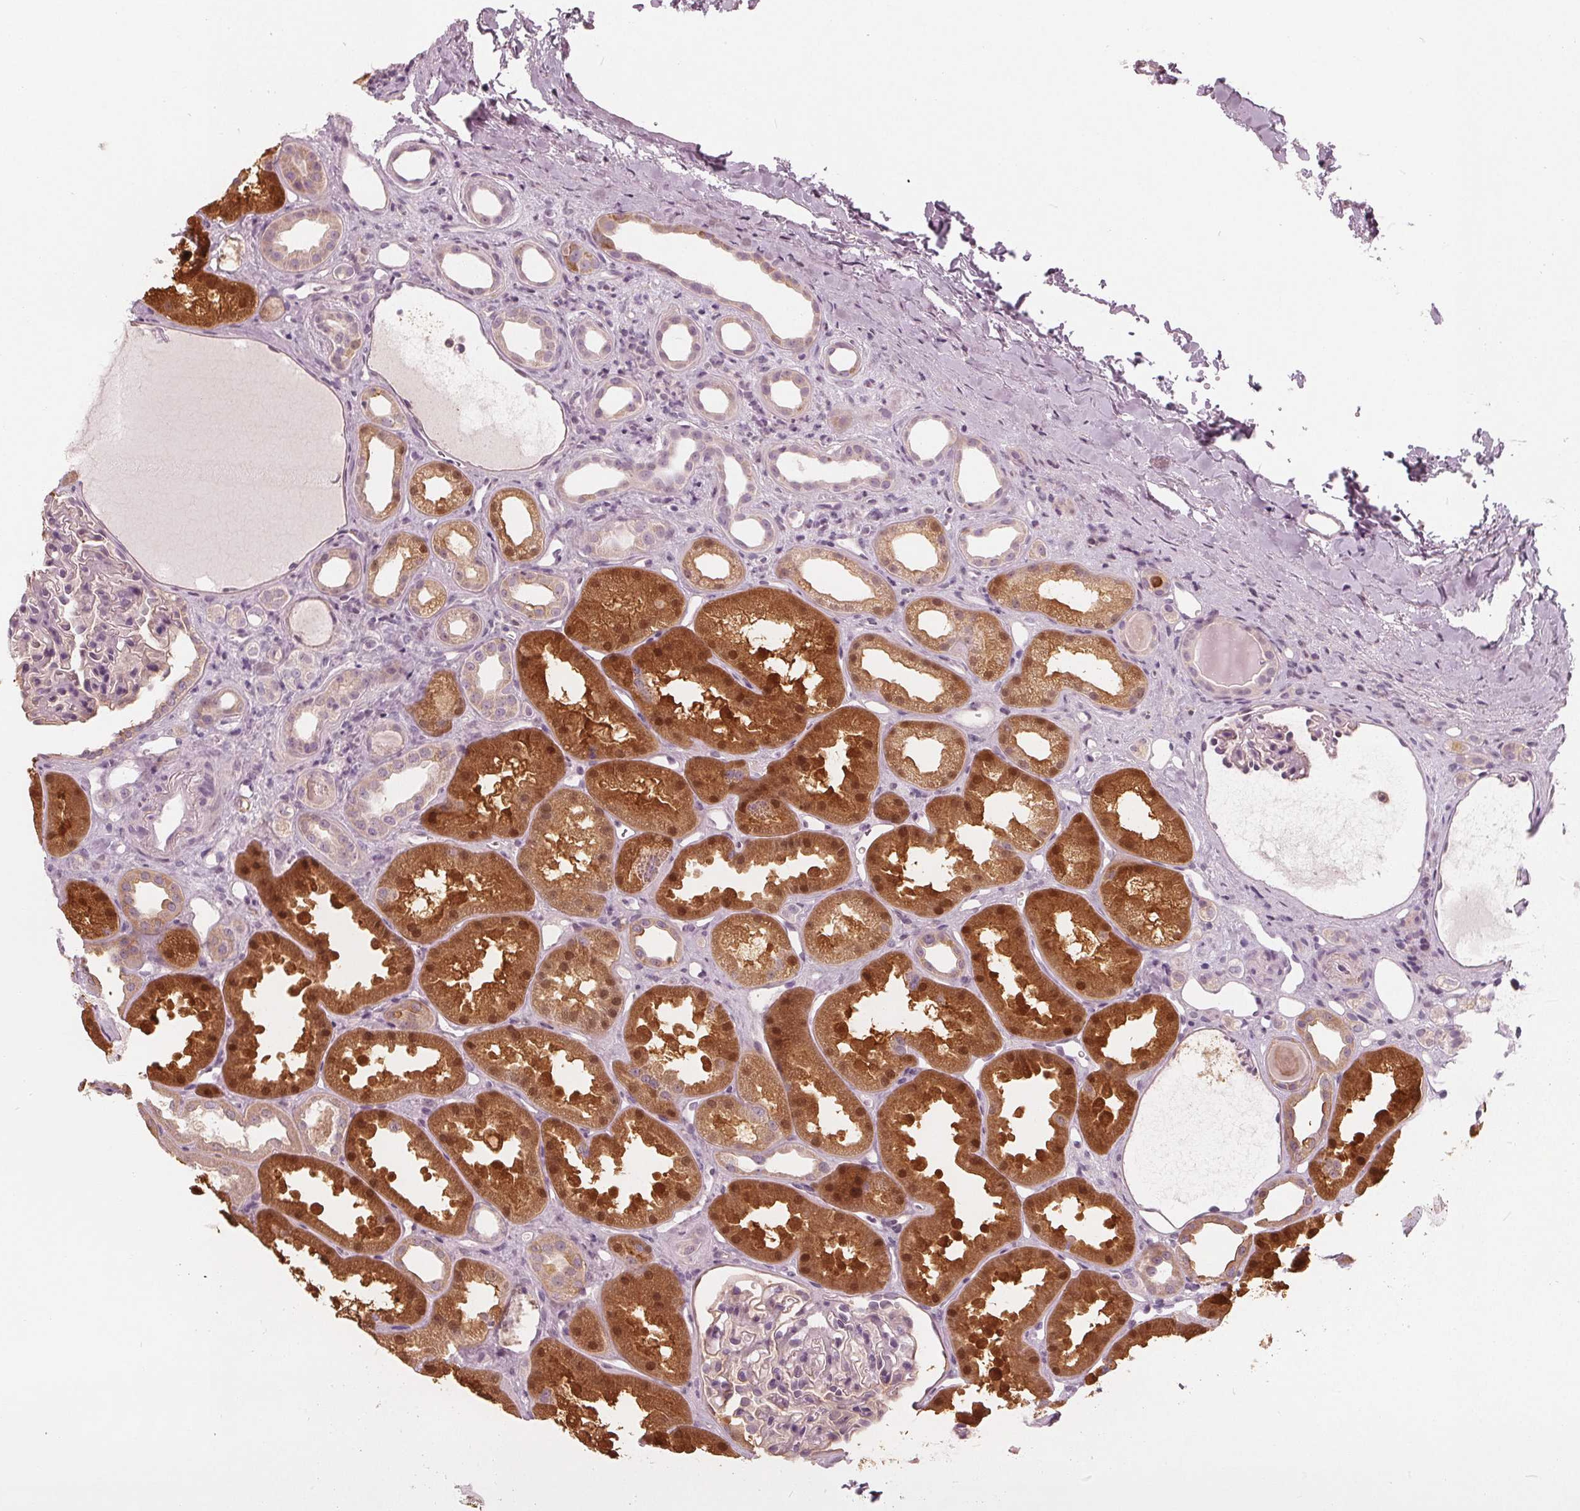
{"staining": {"intensity": "negative", "quantity": "none", "location": "none"}, "tissue": "kidney", "cell_type": "Cells in glomeruli", "image_type": "normal", "snomed": [{"axis": "morphology", "description": "Normal tissue, NOS"}, {"axis": "topography", "description": "Kidney"}], "caption": "DAB (3,3'-diaminobenzidine) immunohistochemical staining of normal kidney exhibits no significant staining in cells in glomeruli.", "gene": "SAT2", "patient": {"sex": "male", "age": 61}}